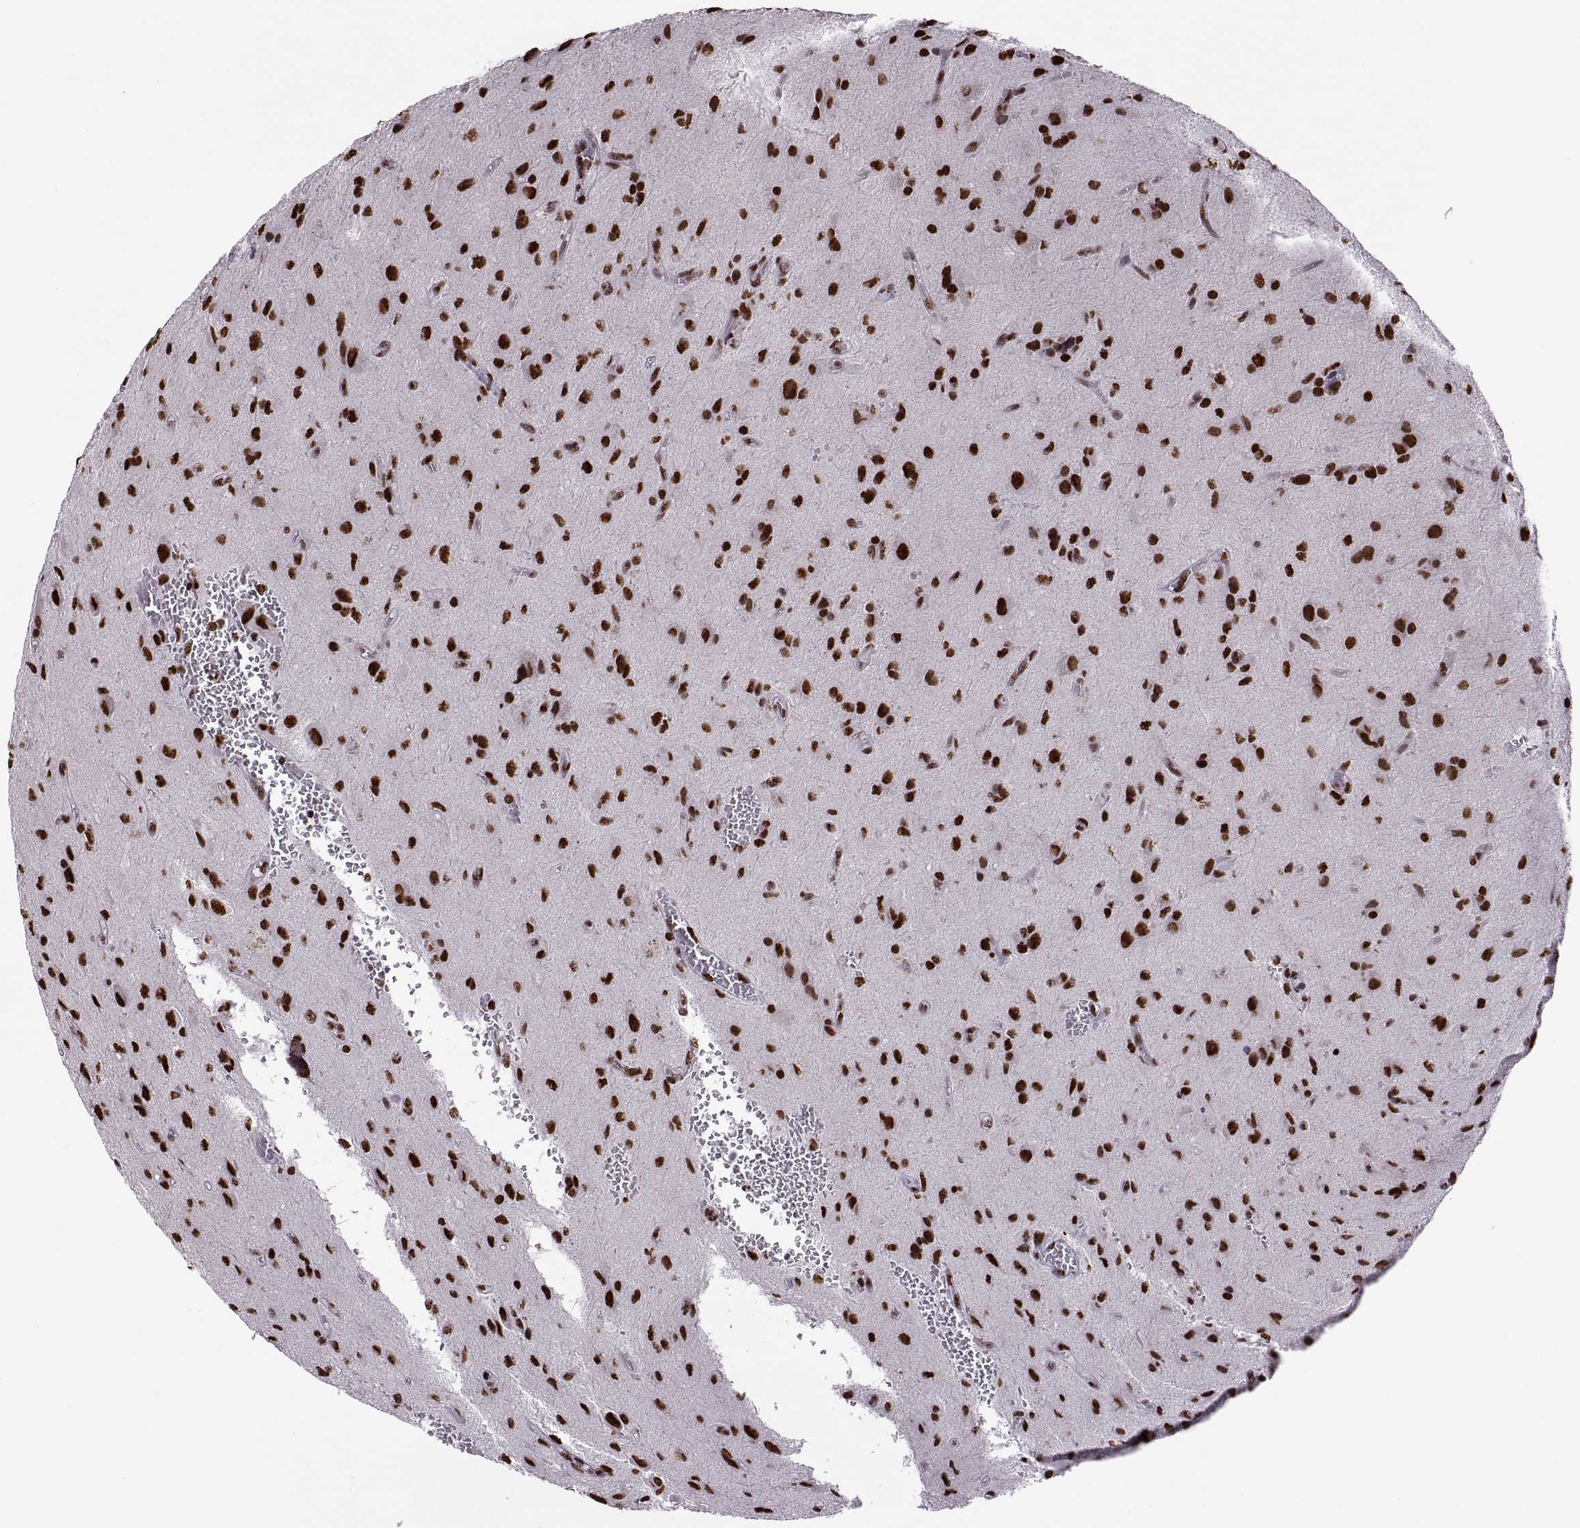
{"staining": {"intensity": "strong", "quantity": ">75%", "location": "nuclear"}, "tissue": "glioma", "cell_type": "Tumor cells", "image_type": "cancer", "snomed": [{"axis": "morphology", "description": "Glioma, malignant, NOS"}, {"axis": "morphology", "description": "Glioma, malignant, High grade"}, {"axis": "topography", "description": "Brain"}], "caption": "The photomicrograph reveals immunohistochemical staining of glioma. There is strong nuclear positivity is appreciated in about >75% of tumor cells. (brown staining indicates protein expression, while blue staining denotes nuclei).", "gene": "SNAI1", "patient": {"sex": "female", "age": 71}}